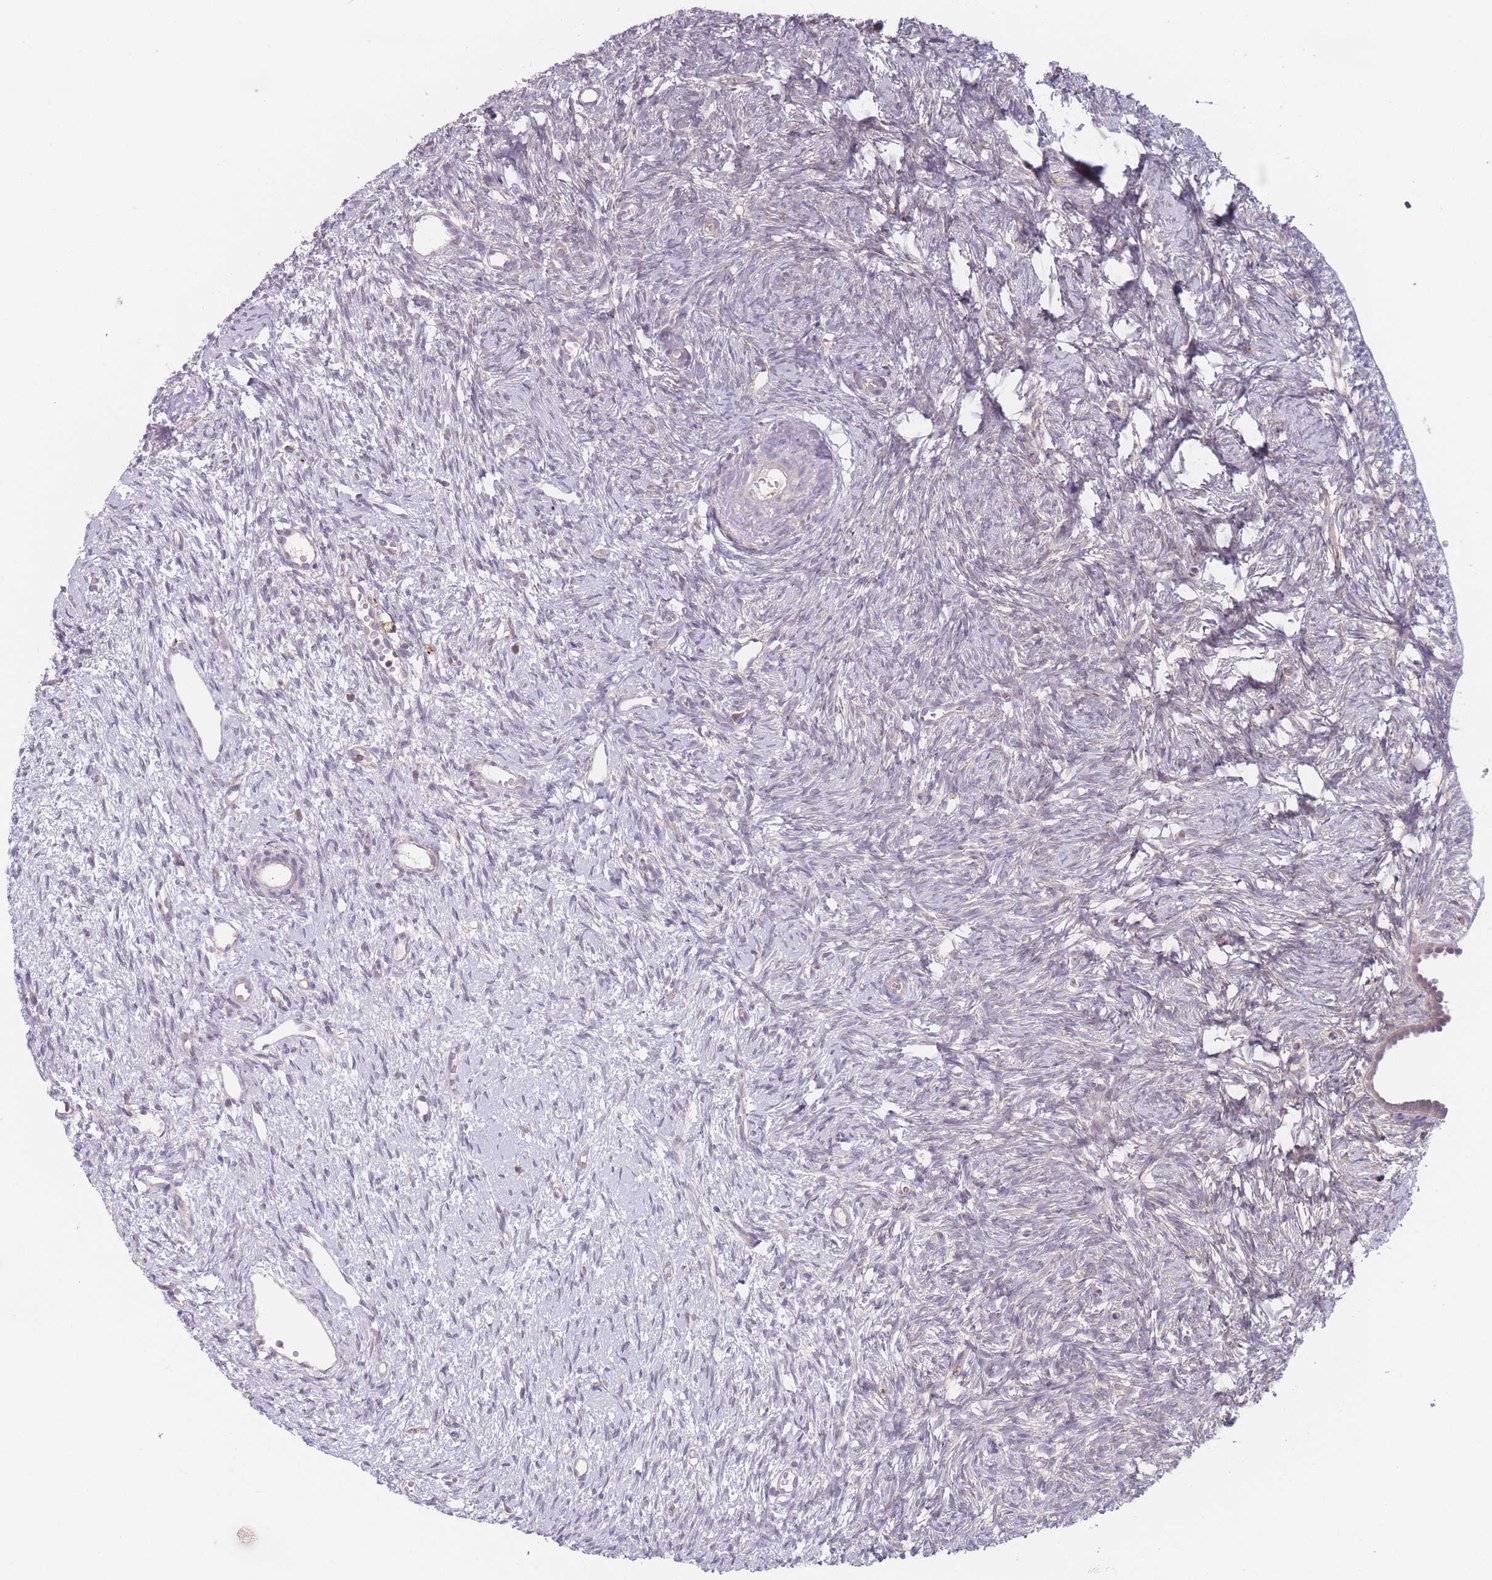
{"staining": {"intensity": "negative", "quantity": "none", "location": "none"}, "tissue": "ovary", "cell_type": "Ovarian stroma cells", "image_type": "normal", "snomed": [{"axis": "morphology", "description": "Normal tissue, NOS"}, {"axis": "topography", "description": "Ovary"}], "caption": "An immunohistochemistry histopathology image of benign ovary is shown. There is no staining in ovarian stroma cells of ovary. Nuclei are stained in blue.", "gene": "PPM1A", "patient": {"sex": "female", "age": 51}}